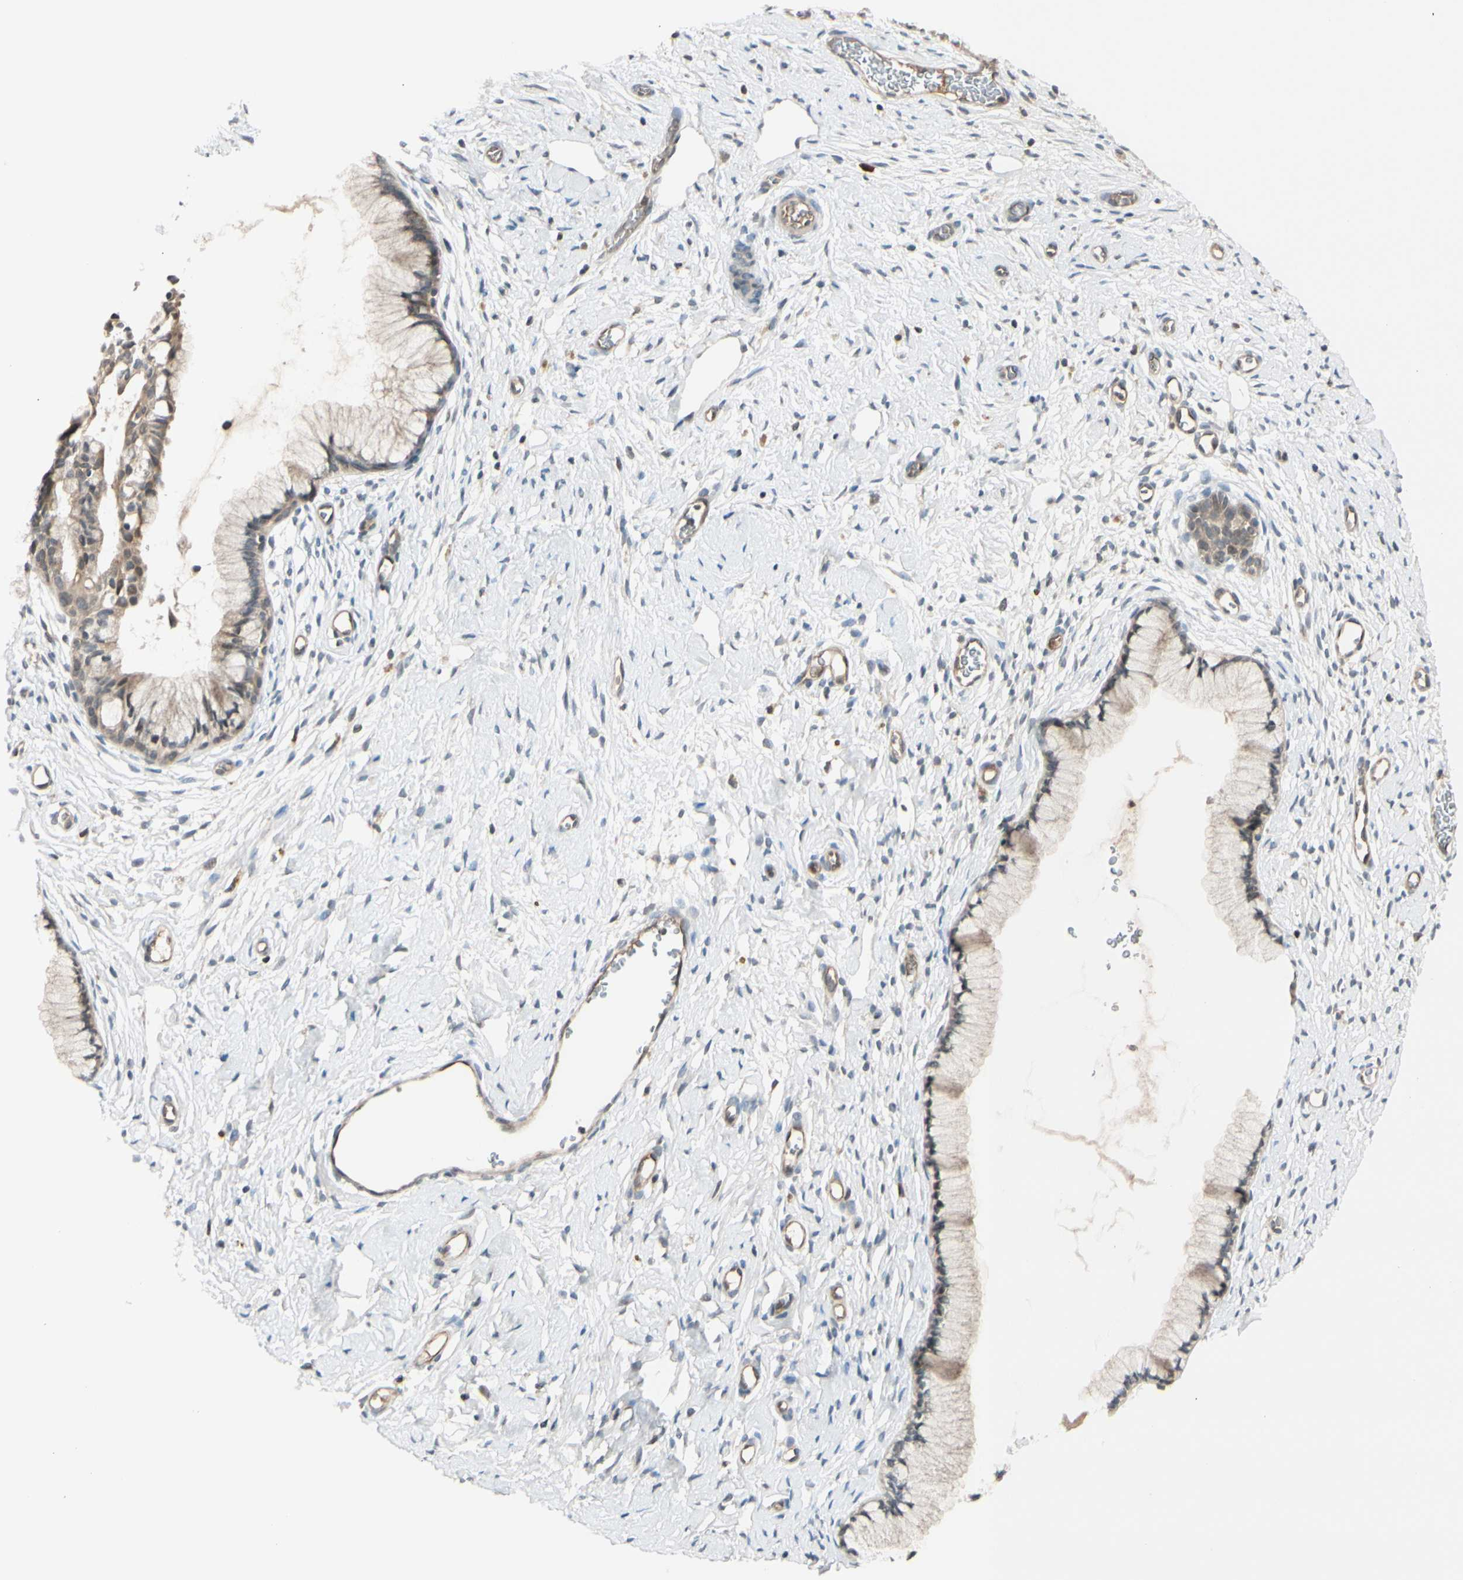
{"staining": {"intensity": "weak", "quantity": ">75%", "location": "cytoplasmic/membranous"}, "tissue": "cervix", "cell_type": "Glandular cells", "image_type": "normal", "snomed": [{"axis": "morphology", "description": "Normal tissue, NOS"}, {"axis": "topography", "description": "Cervix"}], "caption": "Protein staining reveals weak cytoplasmic/membranous positivity in approximately >75% of glandular cells in unremarkable cervix. (Brightfield microscopy of DAB IHC at high magnification).", "gene": "FGF10", "patient": {"sex": "female", "age": 65}}